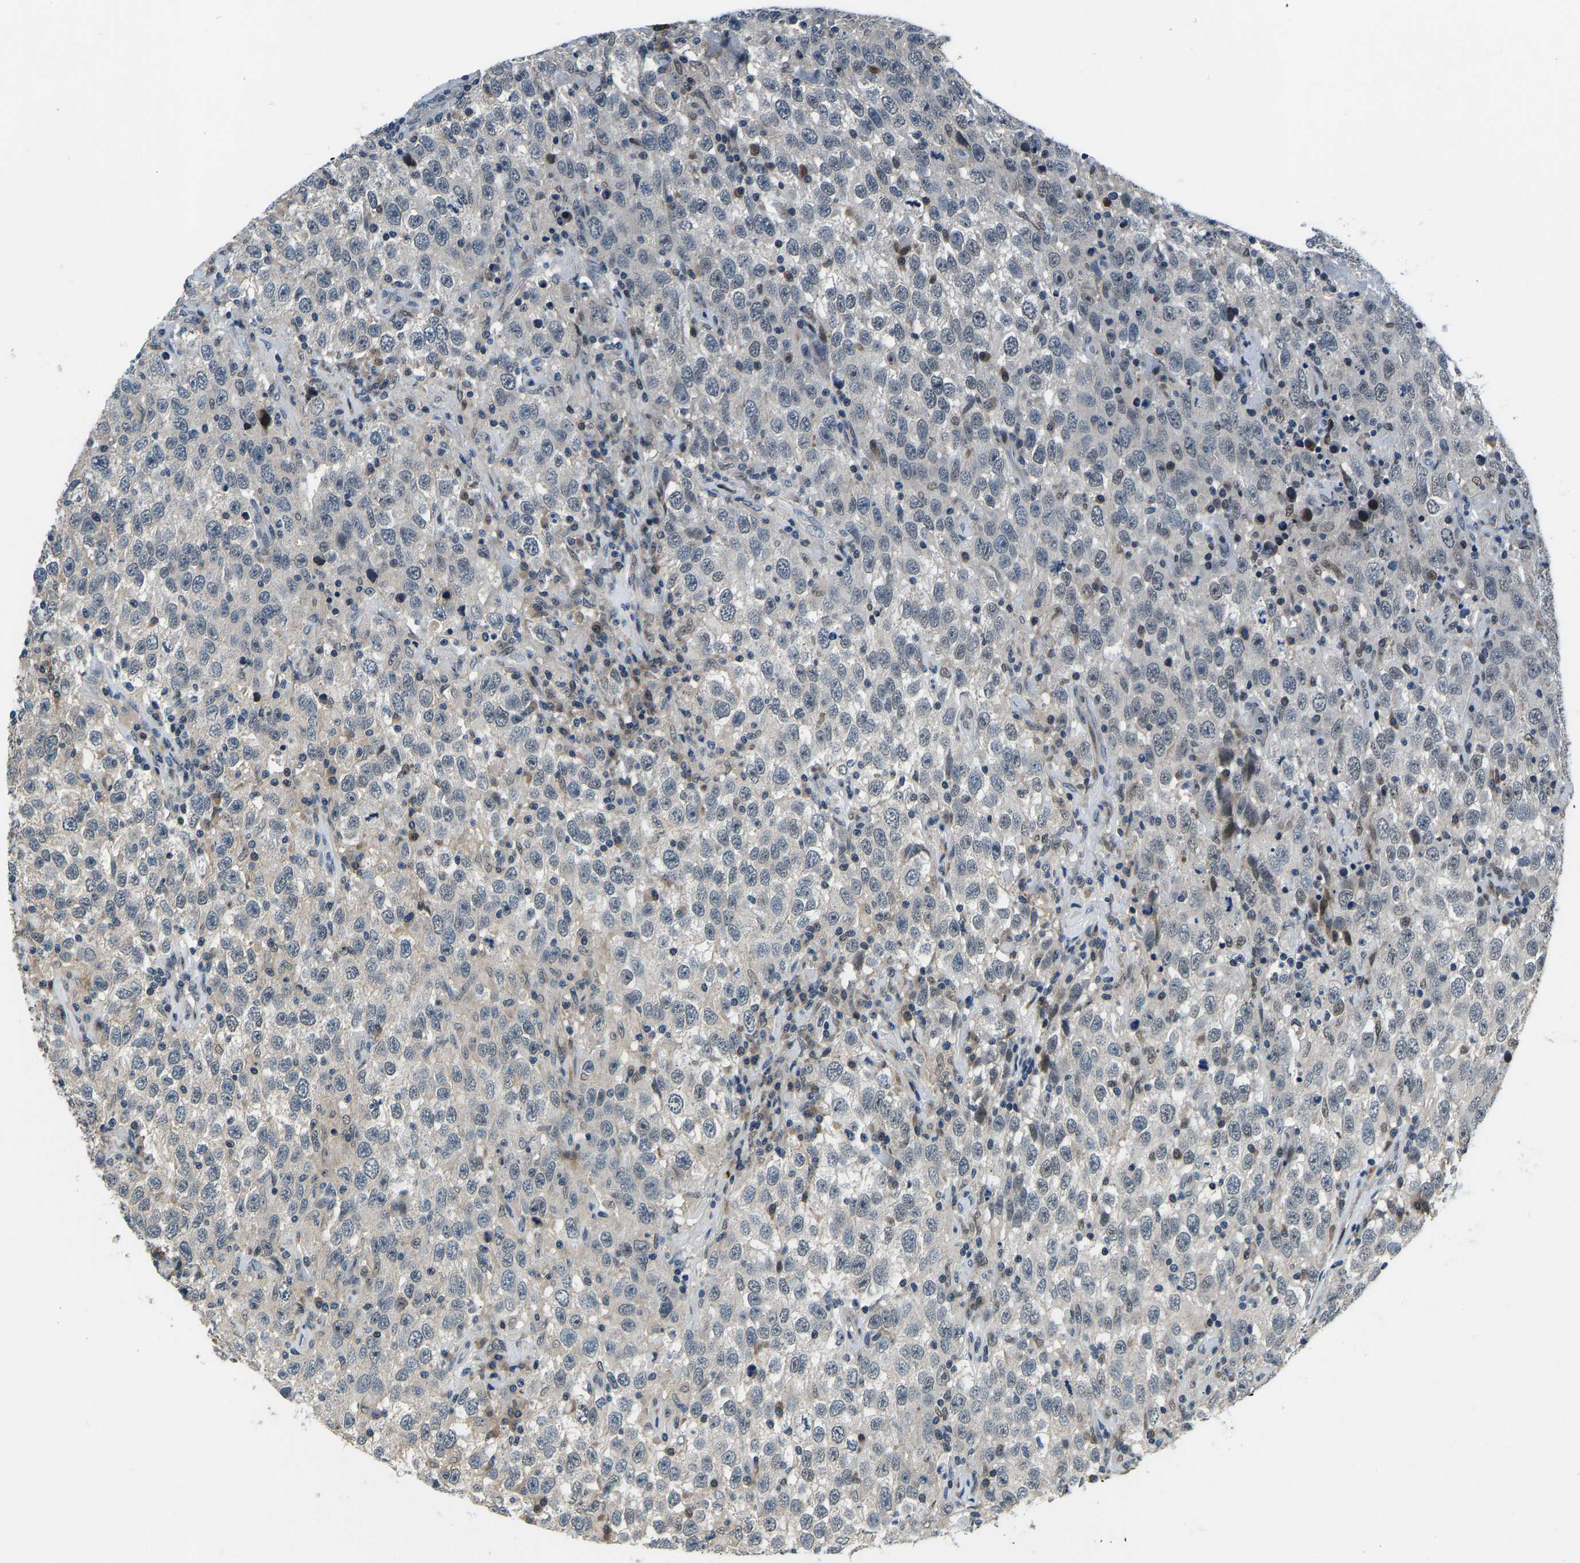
{"staining": {"intensity": "negative", "quantity": "none", "location": "none"}, "tissue": "testis cancer", "cell_type": "Tumor cells", "image_type": "cancer", "snomed": [{"axis": "morphology", "description": "Seminoma, NOS"}, {"axis": "topography", "description": "Testis"}], "caption": "Testis cancer stained for a protein using immunohistochemistry (IHC) displays no staining tumor cells.", "gene": "RLIM", "patient": {"sex": "male", "age": 41}}